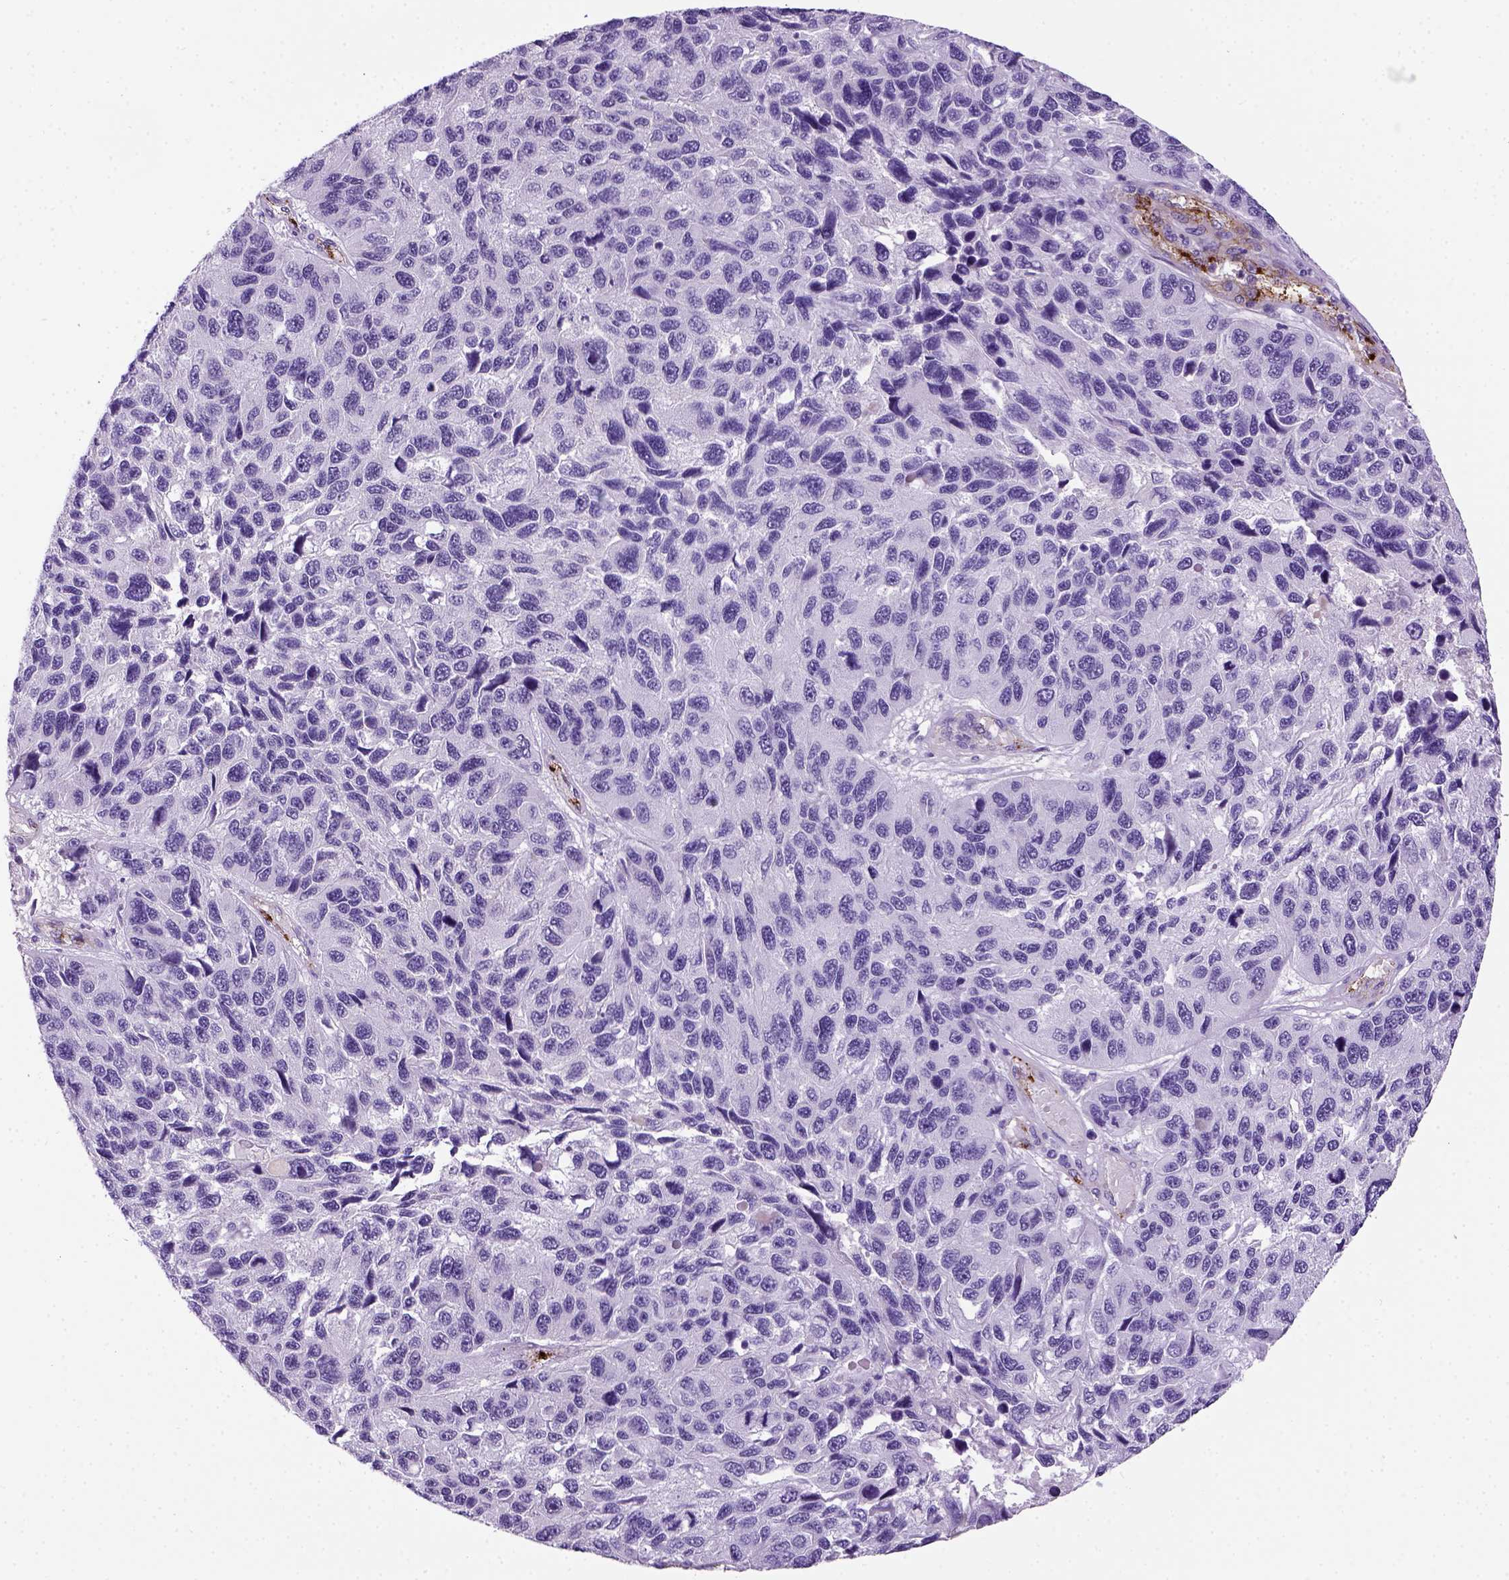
{"staining": {"intensity": "negative", "quantity": "none", "location": "none"}, "tissue": "melanoma", "cell_type": "Tumor cells", "image_type": "cancer", "snomed": [{"axis": "morphology", "description": "Malignant melanoma, NOS"}, {"axis": "topography", "description": "Skin"}], "caption": "High magnification brightfield microscopy of melanoma stained with DAB (3,3'-diaminobenzidine) (brown) and counterstained with hematoxylin (blue): tumor cells show no significant staining.", "gene": "VWF", "patient": {"sex": "male", "age": 53}}